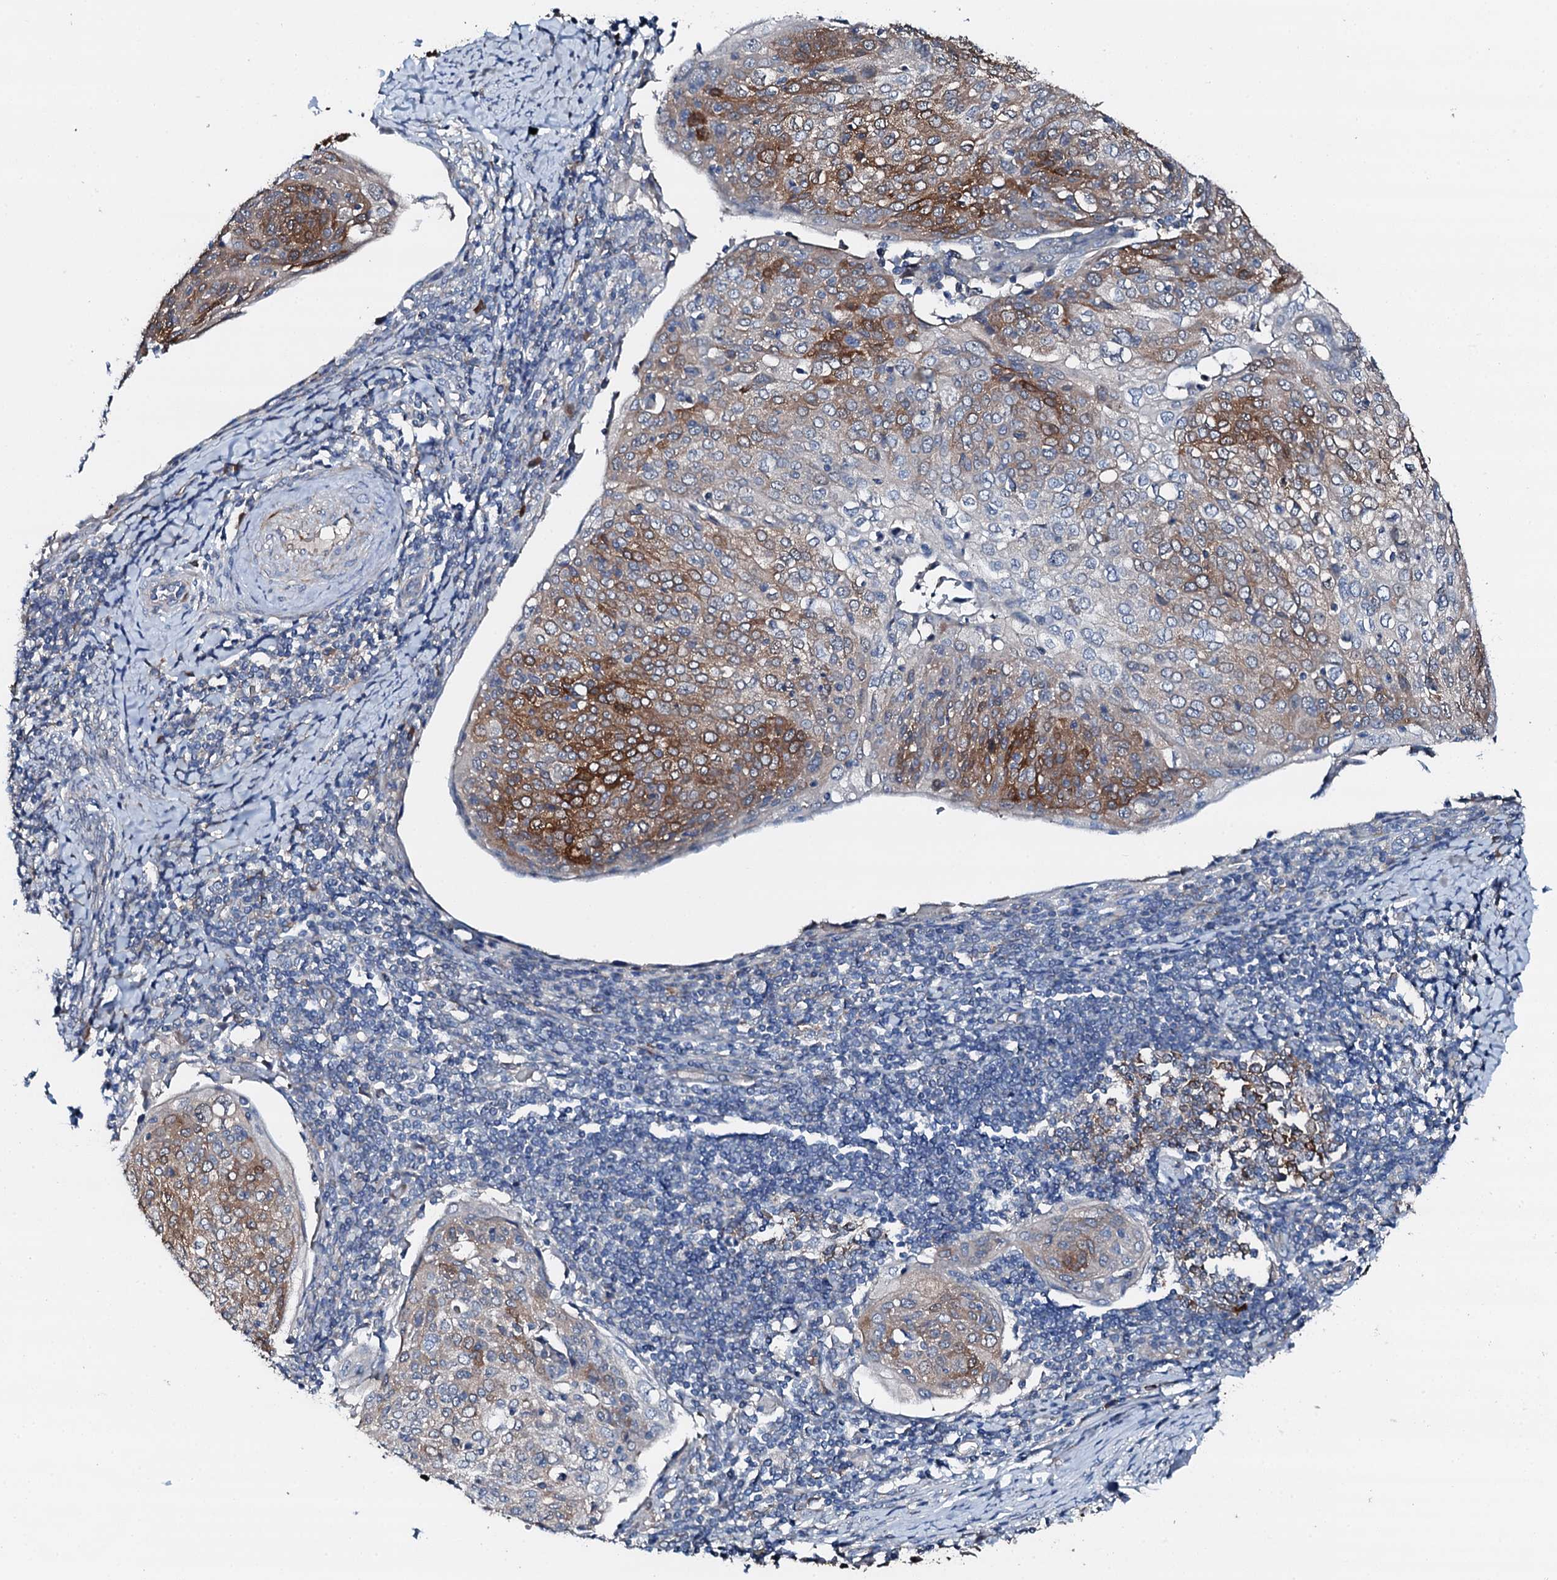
{"staining": {"intensity": "strong", "quantity": "25%-75%", "location": "cytoplasmic/membranous"}, "tissue": "cervical cancer", "cell_type": "Tumor cells", "image_type": "cancer", "snomed": [{"axis": "morphology", "description": "Squamous cell carcinoma, NOS"}, {"axis": "topography", "description": "Cervix"}], "caption": "A histopathology image of human cervical cancer (squamous cell carcinoma) stained for a protein displays strong cytoplasmic/membranous brown staining in tumor cells.", "gene": "GFOD2", "patient": {"sex": "female", "age": 67}}